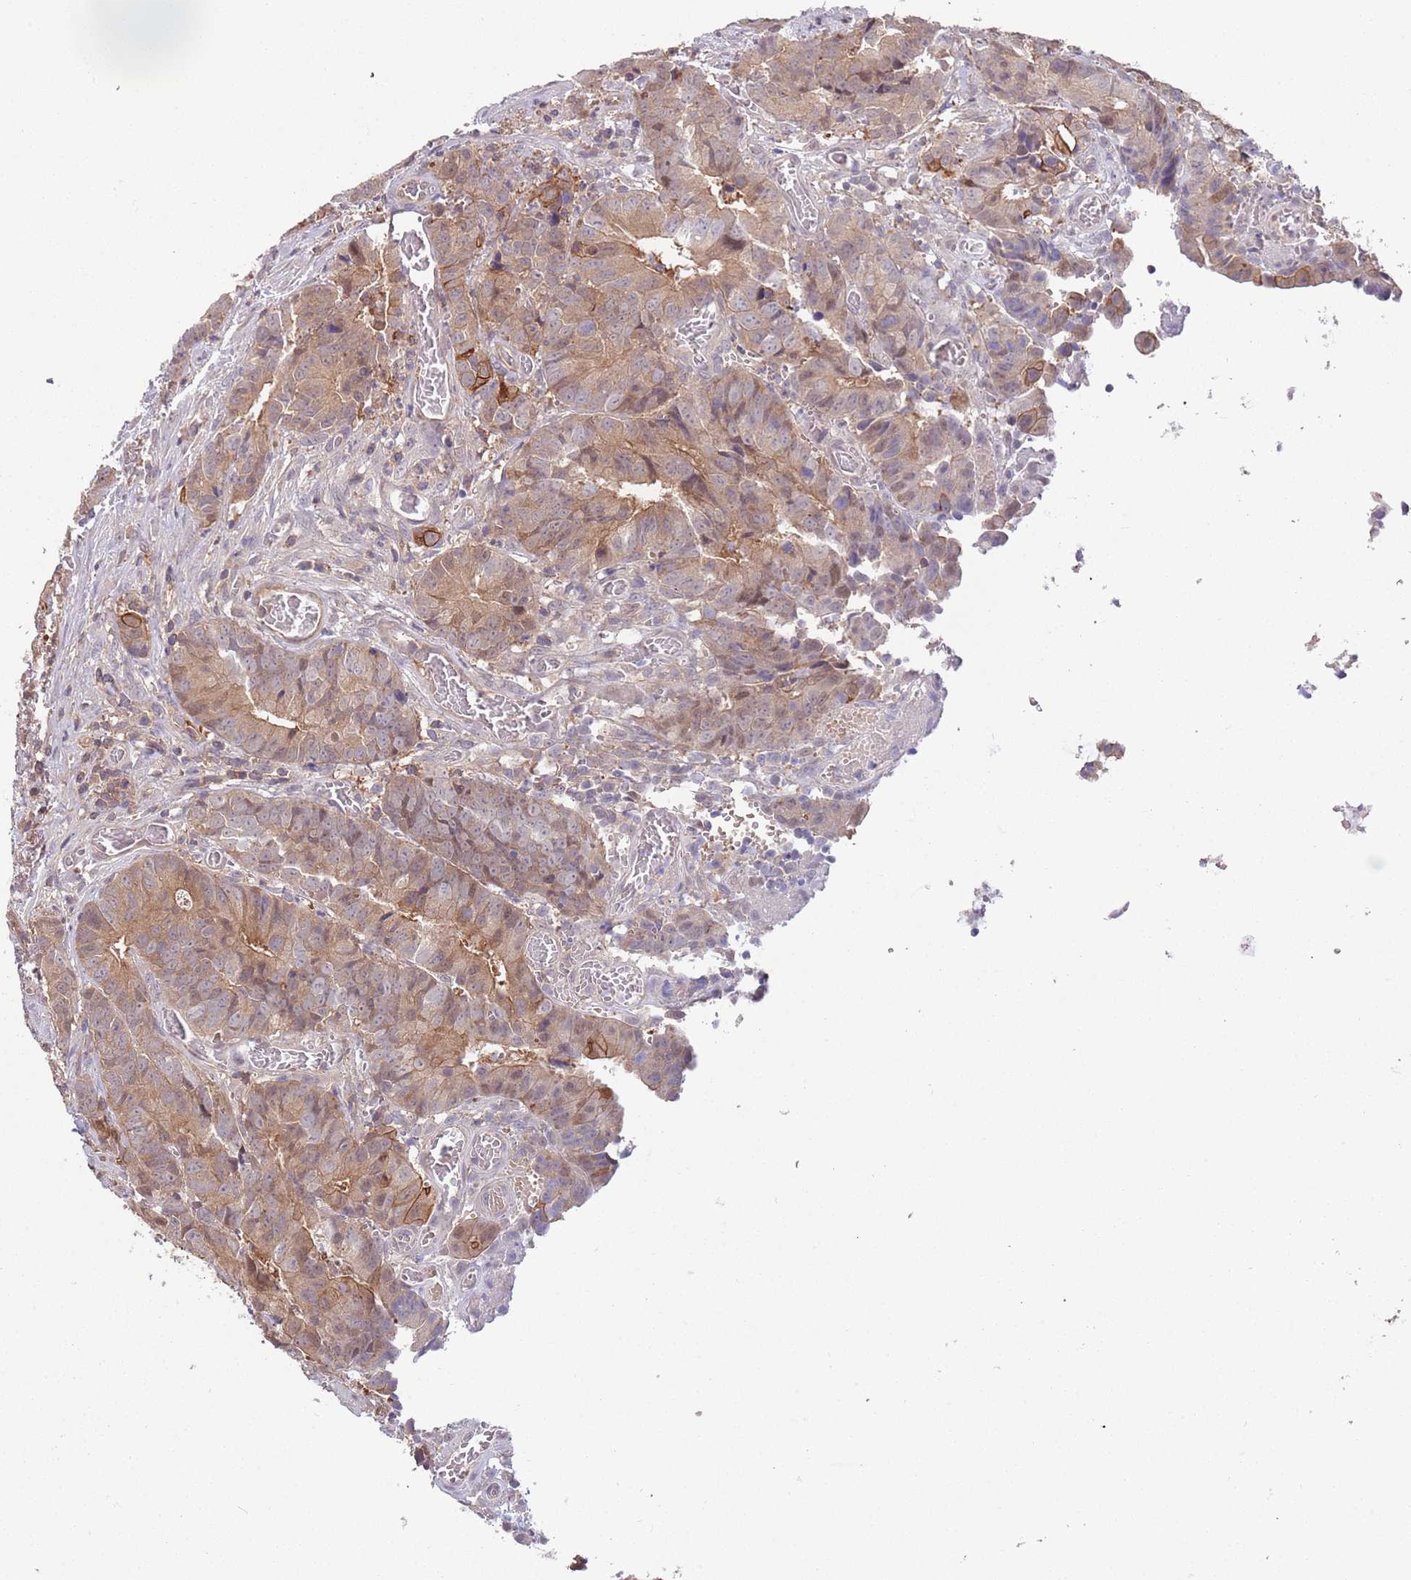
{"staining": {"intensity": "moderate", "quantity": ">75%", "location": "cytoplasmic/membranous"}, "tissue": "colorectal cancer", "cell_type": "Tumor cells", "image_type": "cancer", "snomed": [{"axis": "morphology", "description": "Adenocarcinoma, NOS"}, {"axis": "topography", "description": "Colon"}], "caption": "Adenocarcinoma (colorectal) stained with a protein marker shows moderate staining in tumor cells.", "gene": "GSDMD", "patient": {"sex": "female", "age": 57}}